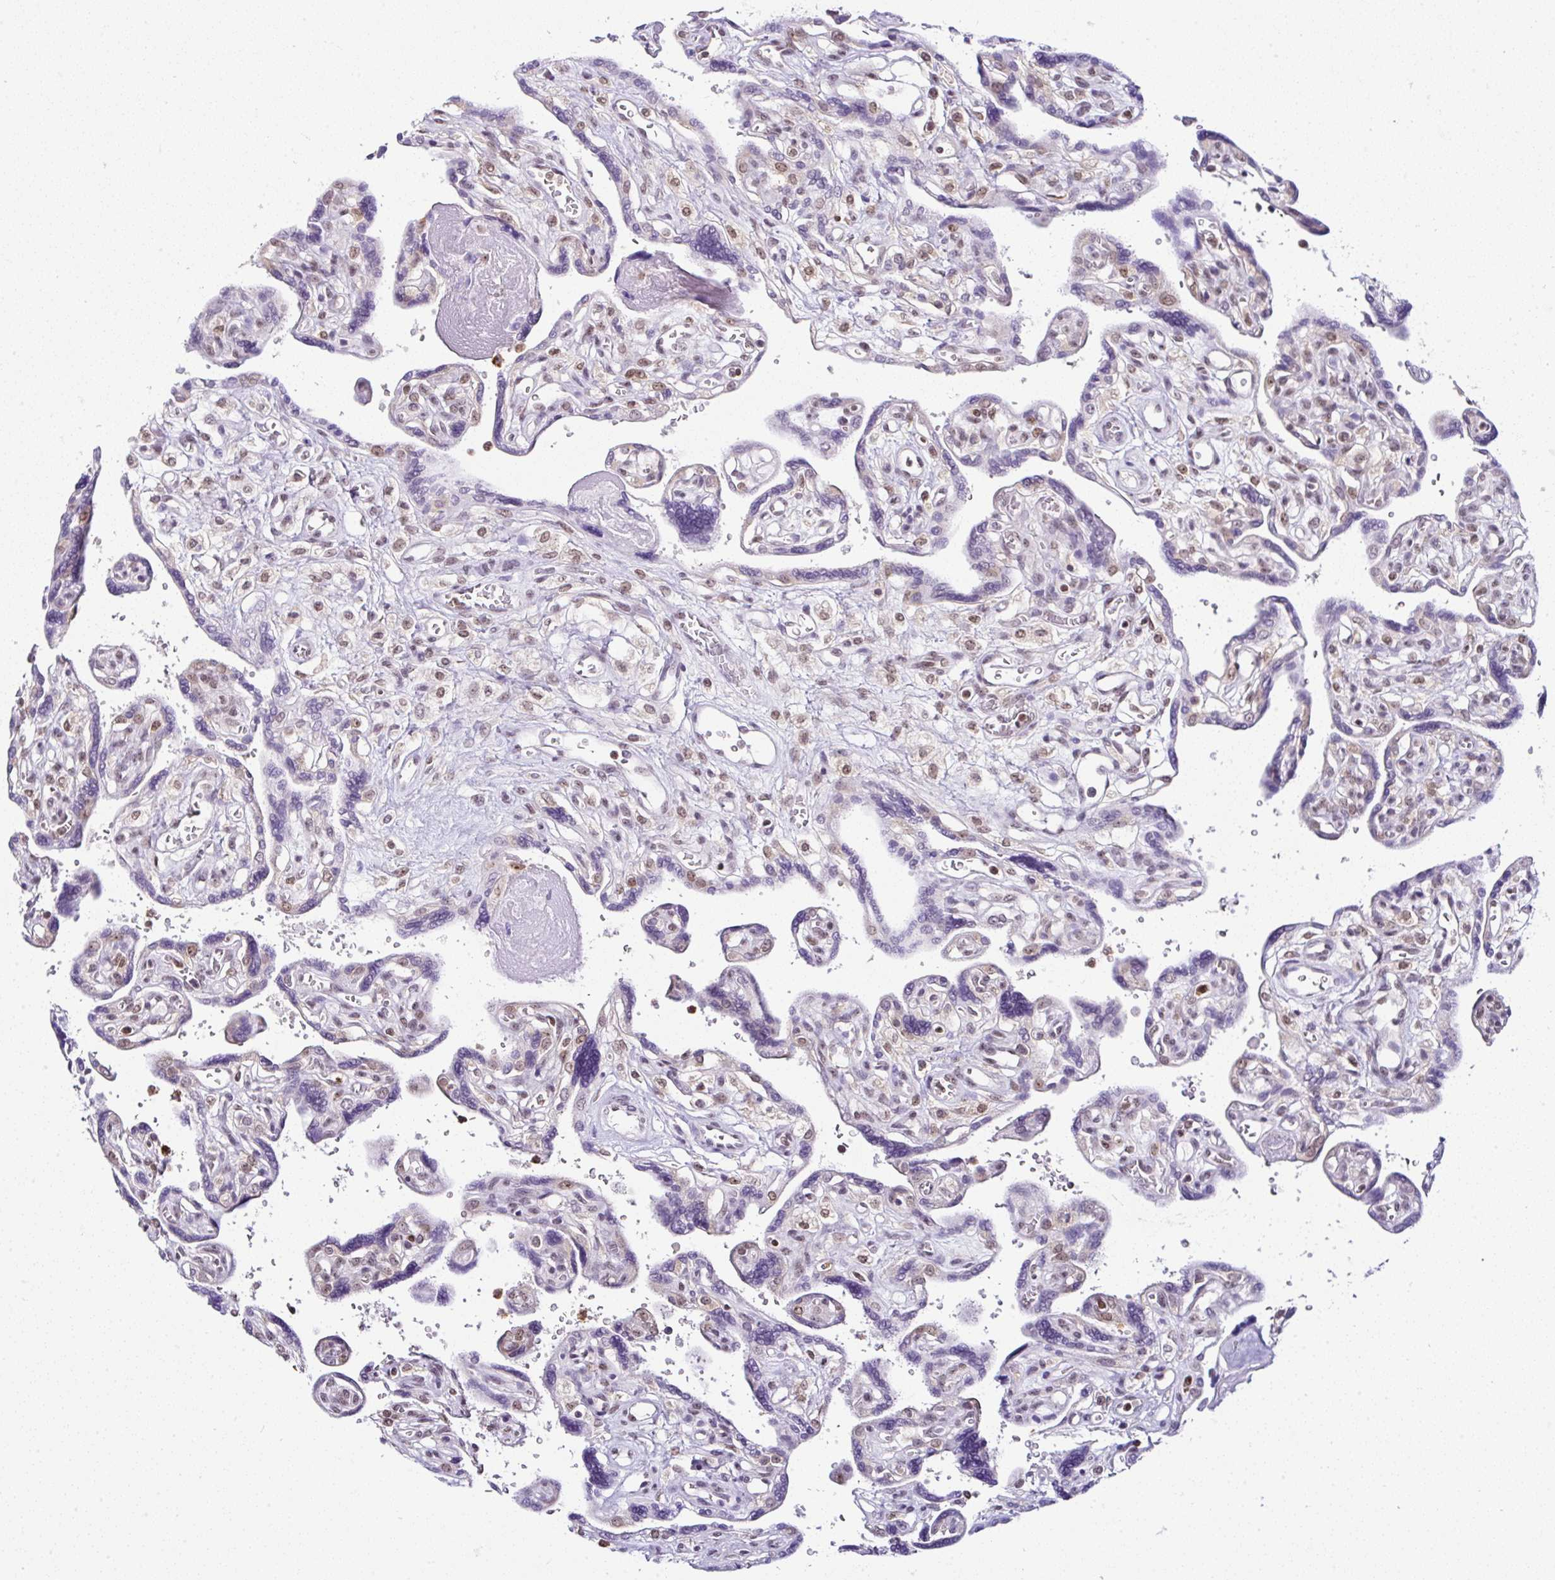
{"staining": {"intensity": "moderate", "quantity": "<25%", "location": "nuclear"}, "tissue": "placenta", "cell_type": "Trophoblastic cells", "image_type": "normal", "snomed": [{"axis": "morphology", "description": "Normal tissue, NOS"}, {"axis": "topography", "description": "Placenta"}], "caption": "Moderate nuclear expression is appreciated in about <25% of trophoblastic cells in normal placenta. (IHC, brightfield microscopy, high magnification).", "gene": "PTPN2", "patient": {"sex": "female", "age": 39}}